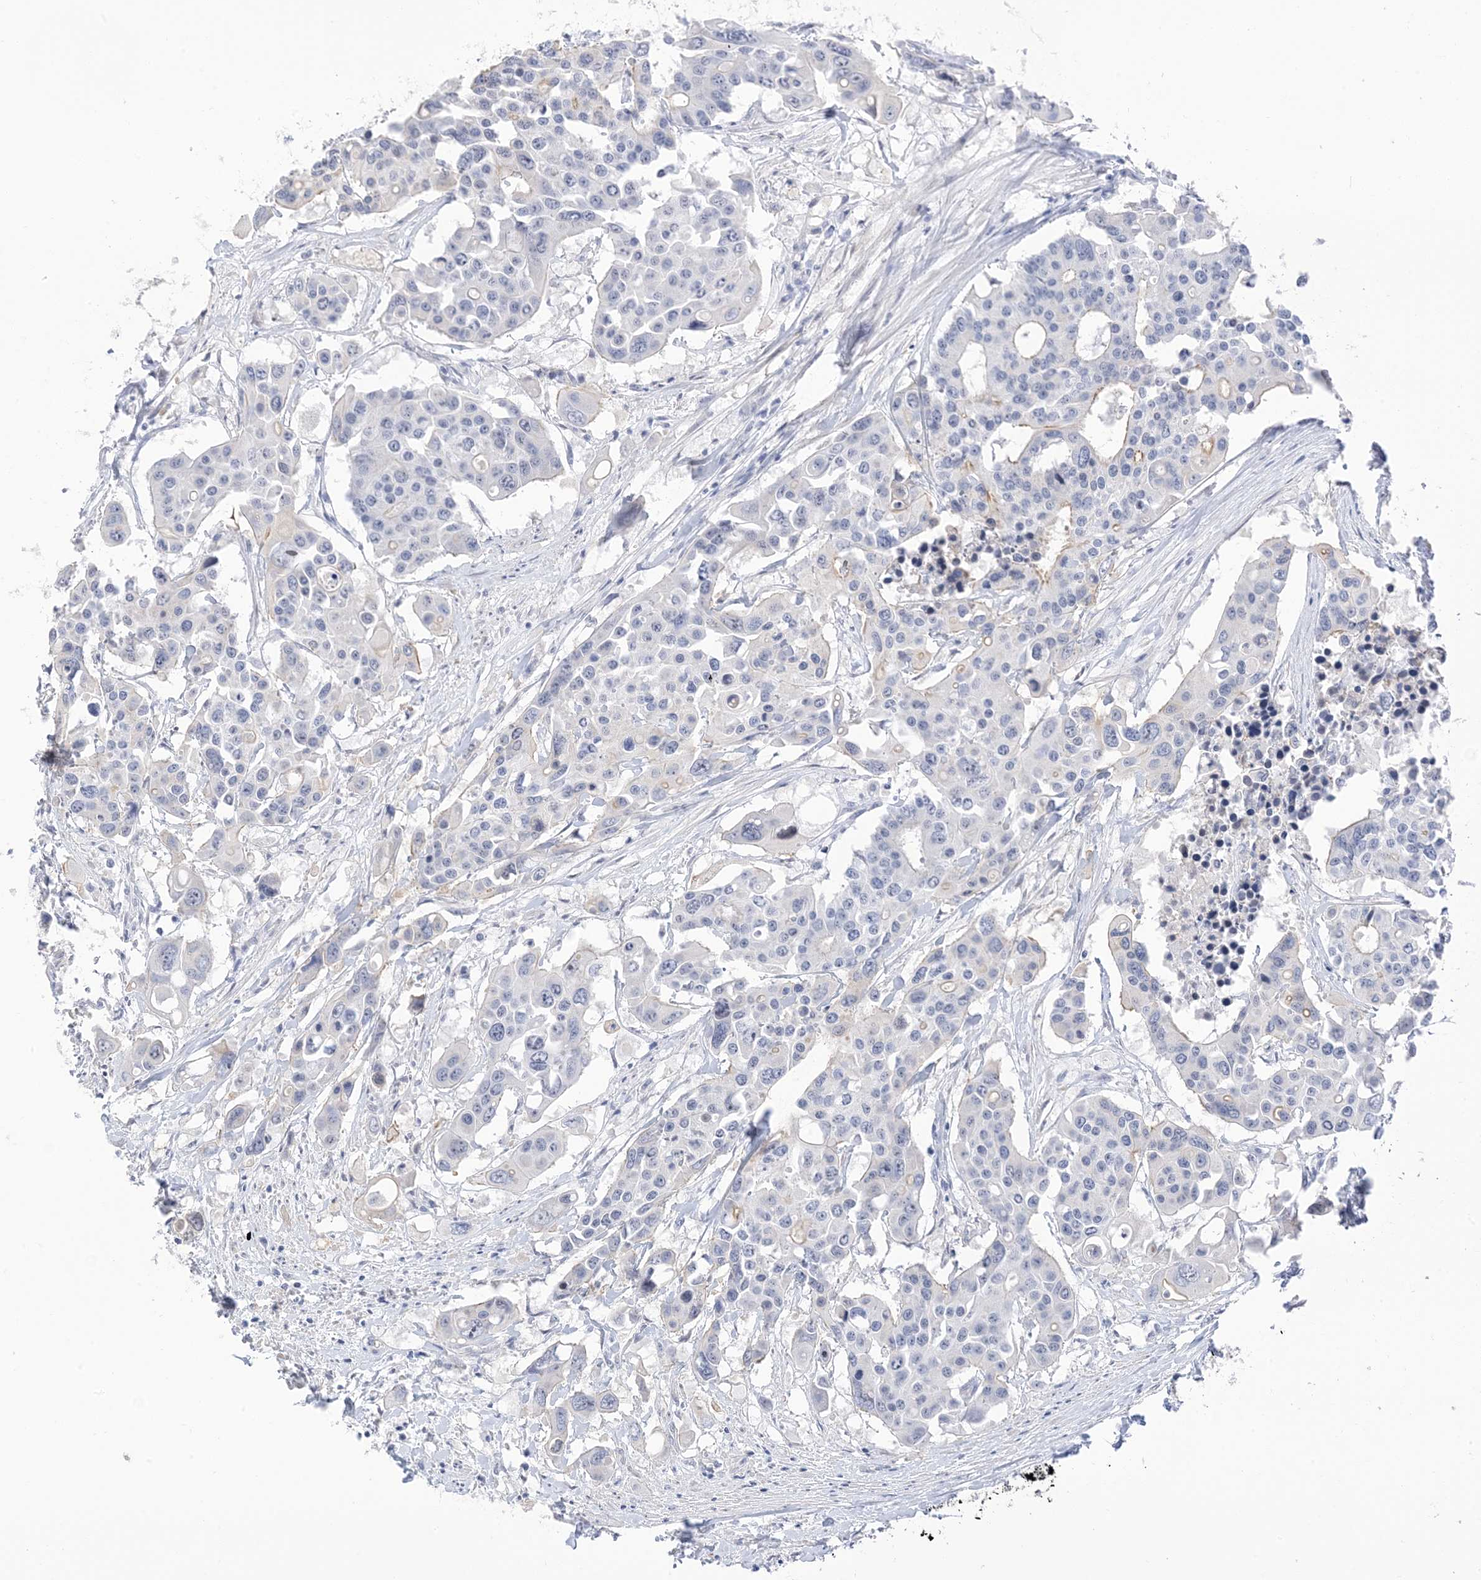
{"staining": {"intensity": "negative", "quantity": "none", "location": "none"}, "tissue": "colorectal cancer", "cell_type": "Tumor cells", "image_type": "cancer", "snomed": [{"axis": "morphology", "description": "Adenocarcinoma, NOS"}, {"axis": "topography", "description": "Colon"}], "caption": "IHC image of human adenocarcinoma (colorectal) stained for a protein (brown), which demonstrates no positivity in tumor cells. The staining is performed using DAB brown chromogen with nuclei counter-stained in using hematoxylin.", "gene": "IL36B", "patient": {"sex": "male", "age": 77}}